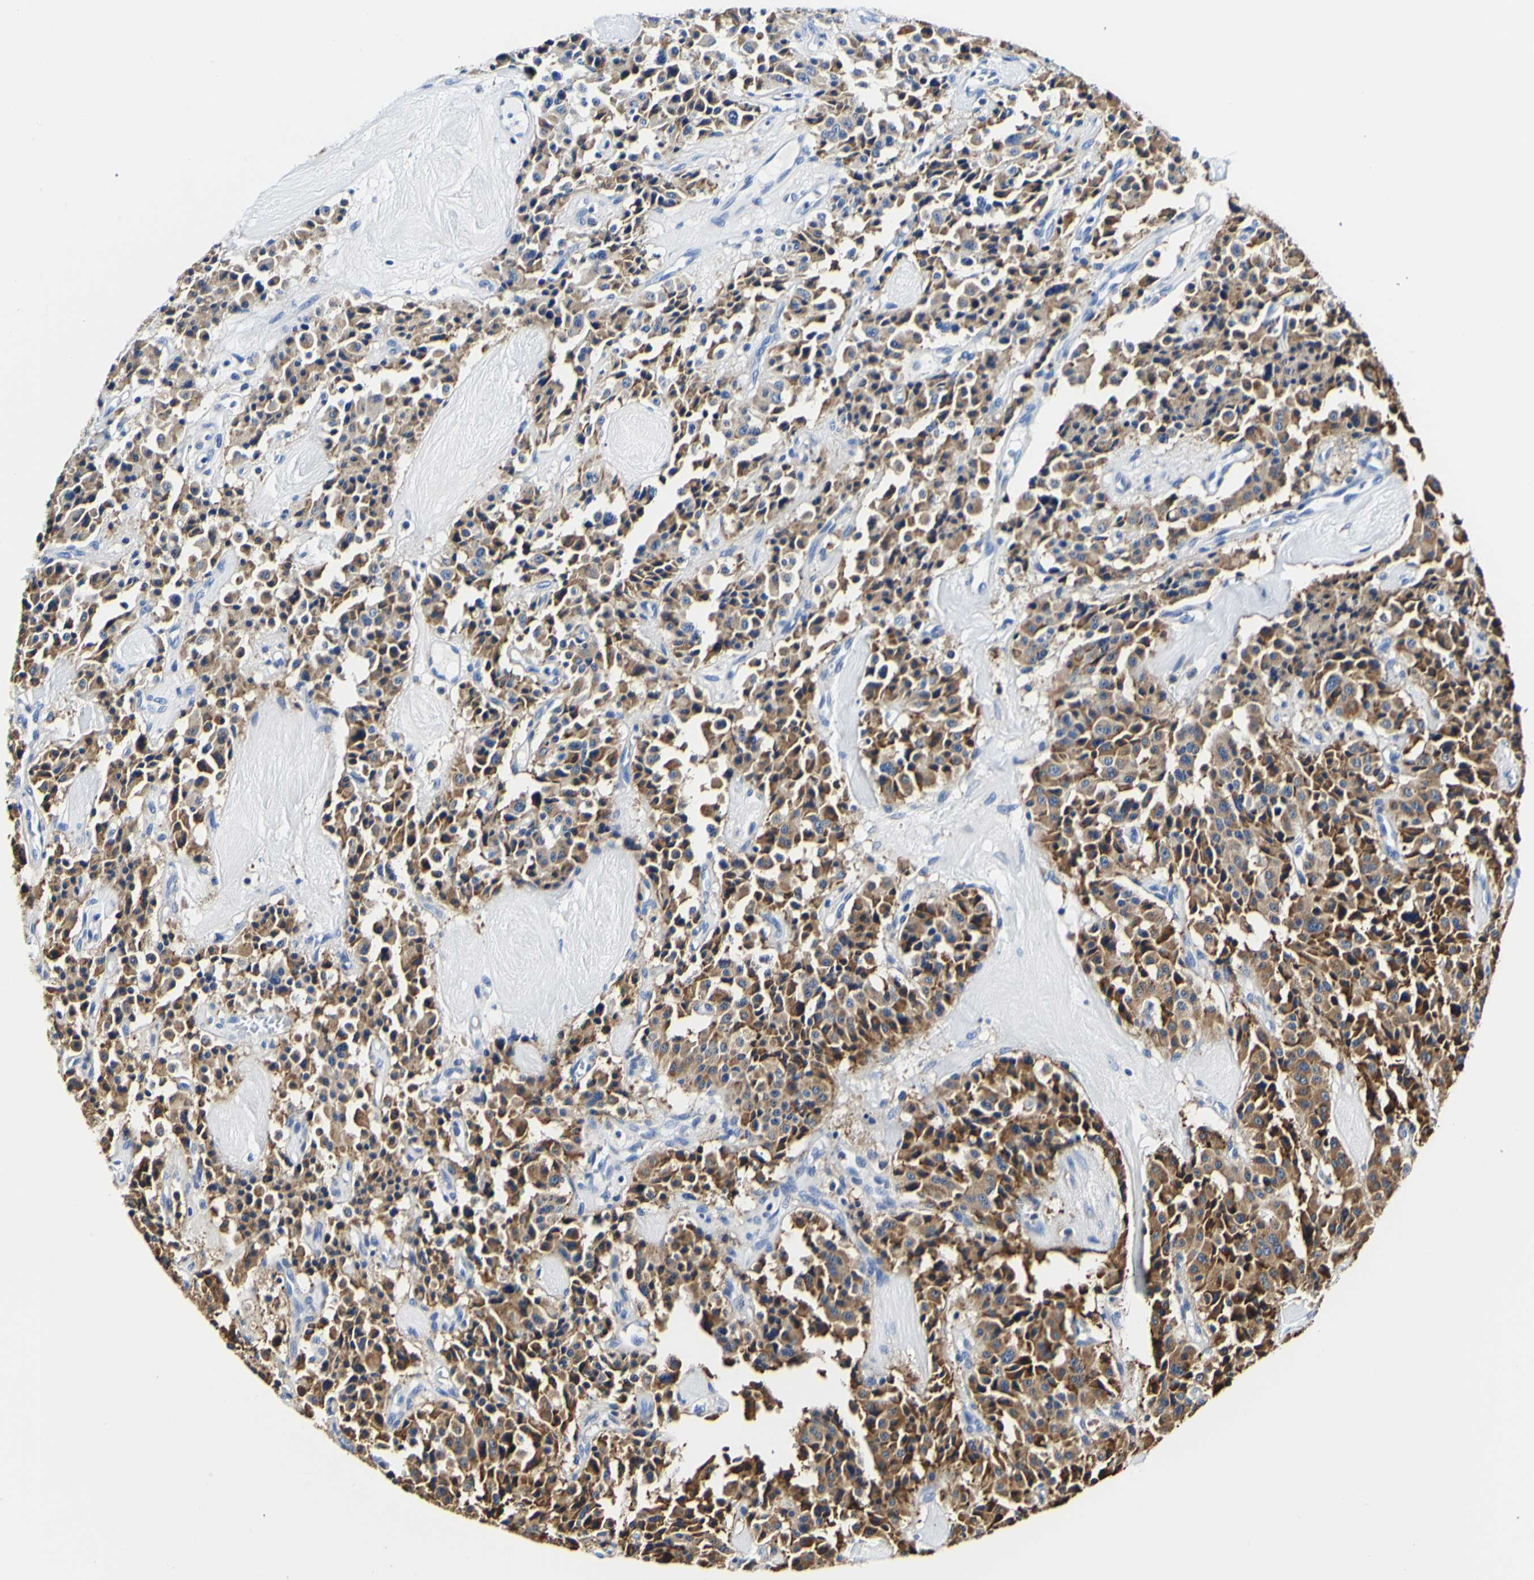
{"staining": {"intensity": "moderate", "quantity": ">75%", "location": "cytoplasmic/membranous"}, "tissue": "carcinoid", "cell_type": "Tumor cells", "image_type": "cancer", "snomed": [{"axis": "morphology", "description": "Carcinoid, malignant, NOS"}, {"axis": "topography", "description": "Lung"}], "caption": "A high-resolution histopathology image shows immunohistochemistry staining of carcinoid (malignant), which displays moderate cytoplasmic/membranous staining in approximately >75% of tumor cells. (Stains: DAB (3,3'-diaminobenzidine) in brown, nuclei in blue, Microscopy: brightfield microscopy at high magnification).", "gene": "P4HB", "patient": {"sex": "male", "age": 30}}